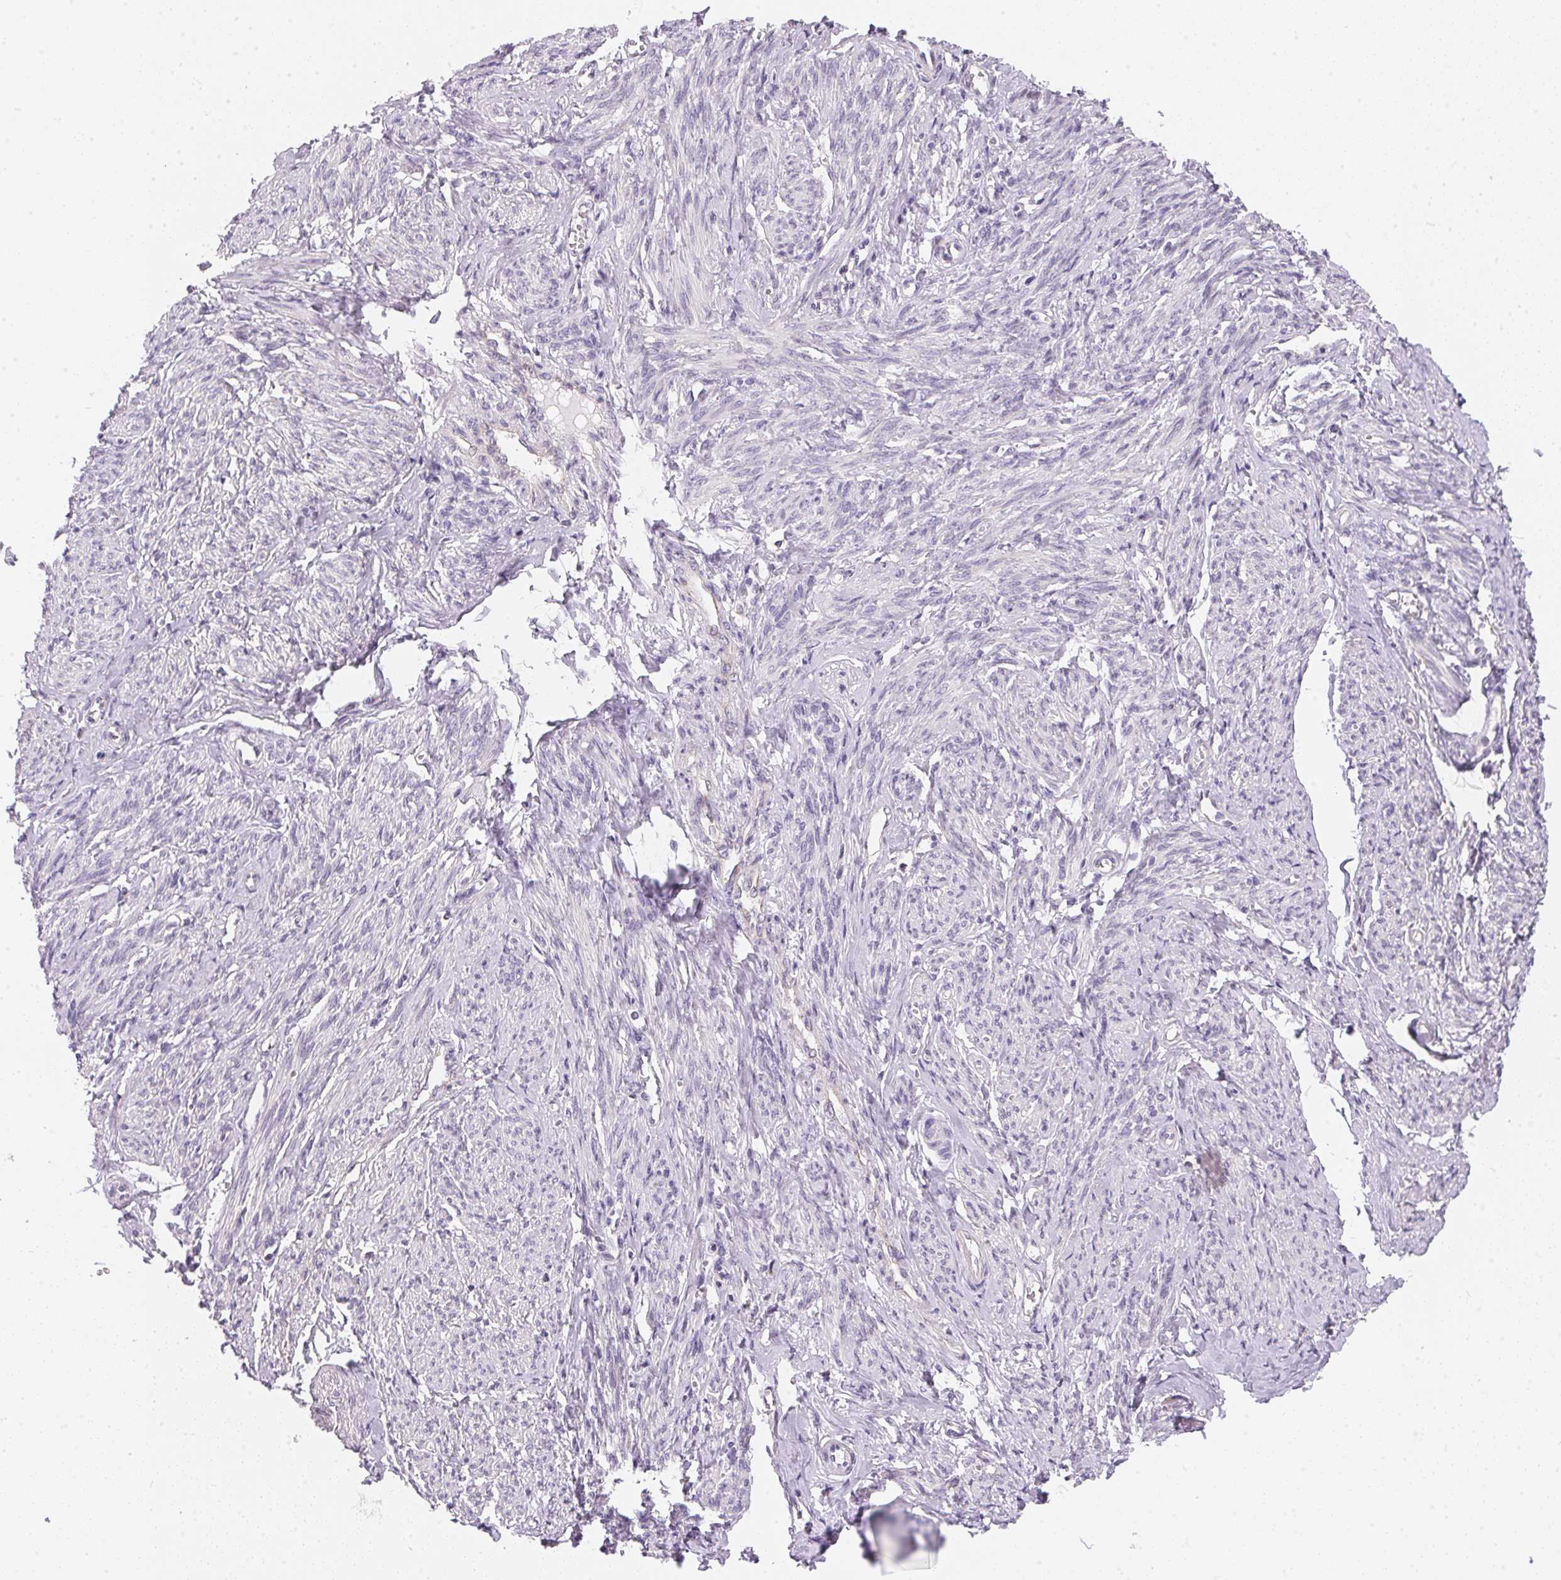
{"staining": {"intensity": "negative", "quantity": "none", "location": "none"}, "tissue": "smooth muscle", "cell_type": "Smooth muscle cells", "image_type": "normal", "snomed": [{"axis": "morphology", "description": "Normal tissue, NOS"}, {"axis": "topography", "description": "Smooth muscle"}], "caption": "This micrograph is of benign smooth muscle stained with IHC to label a protein in brown with the nuclei are counter-stained blue. There is no staining in smooth muscle cells.", "gene": "GIPC2", "patient": {"sex": "female", "age": 65}}